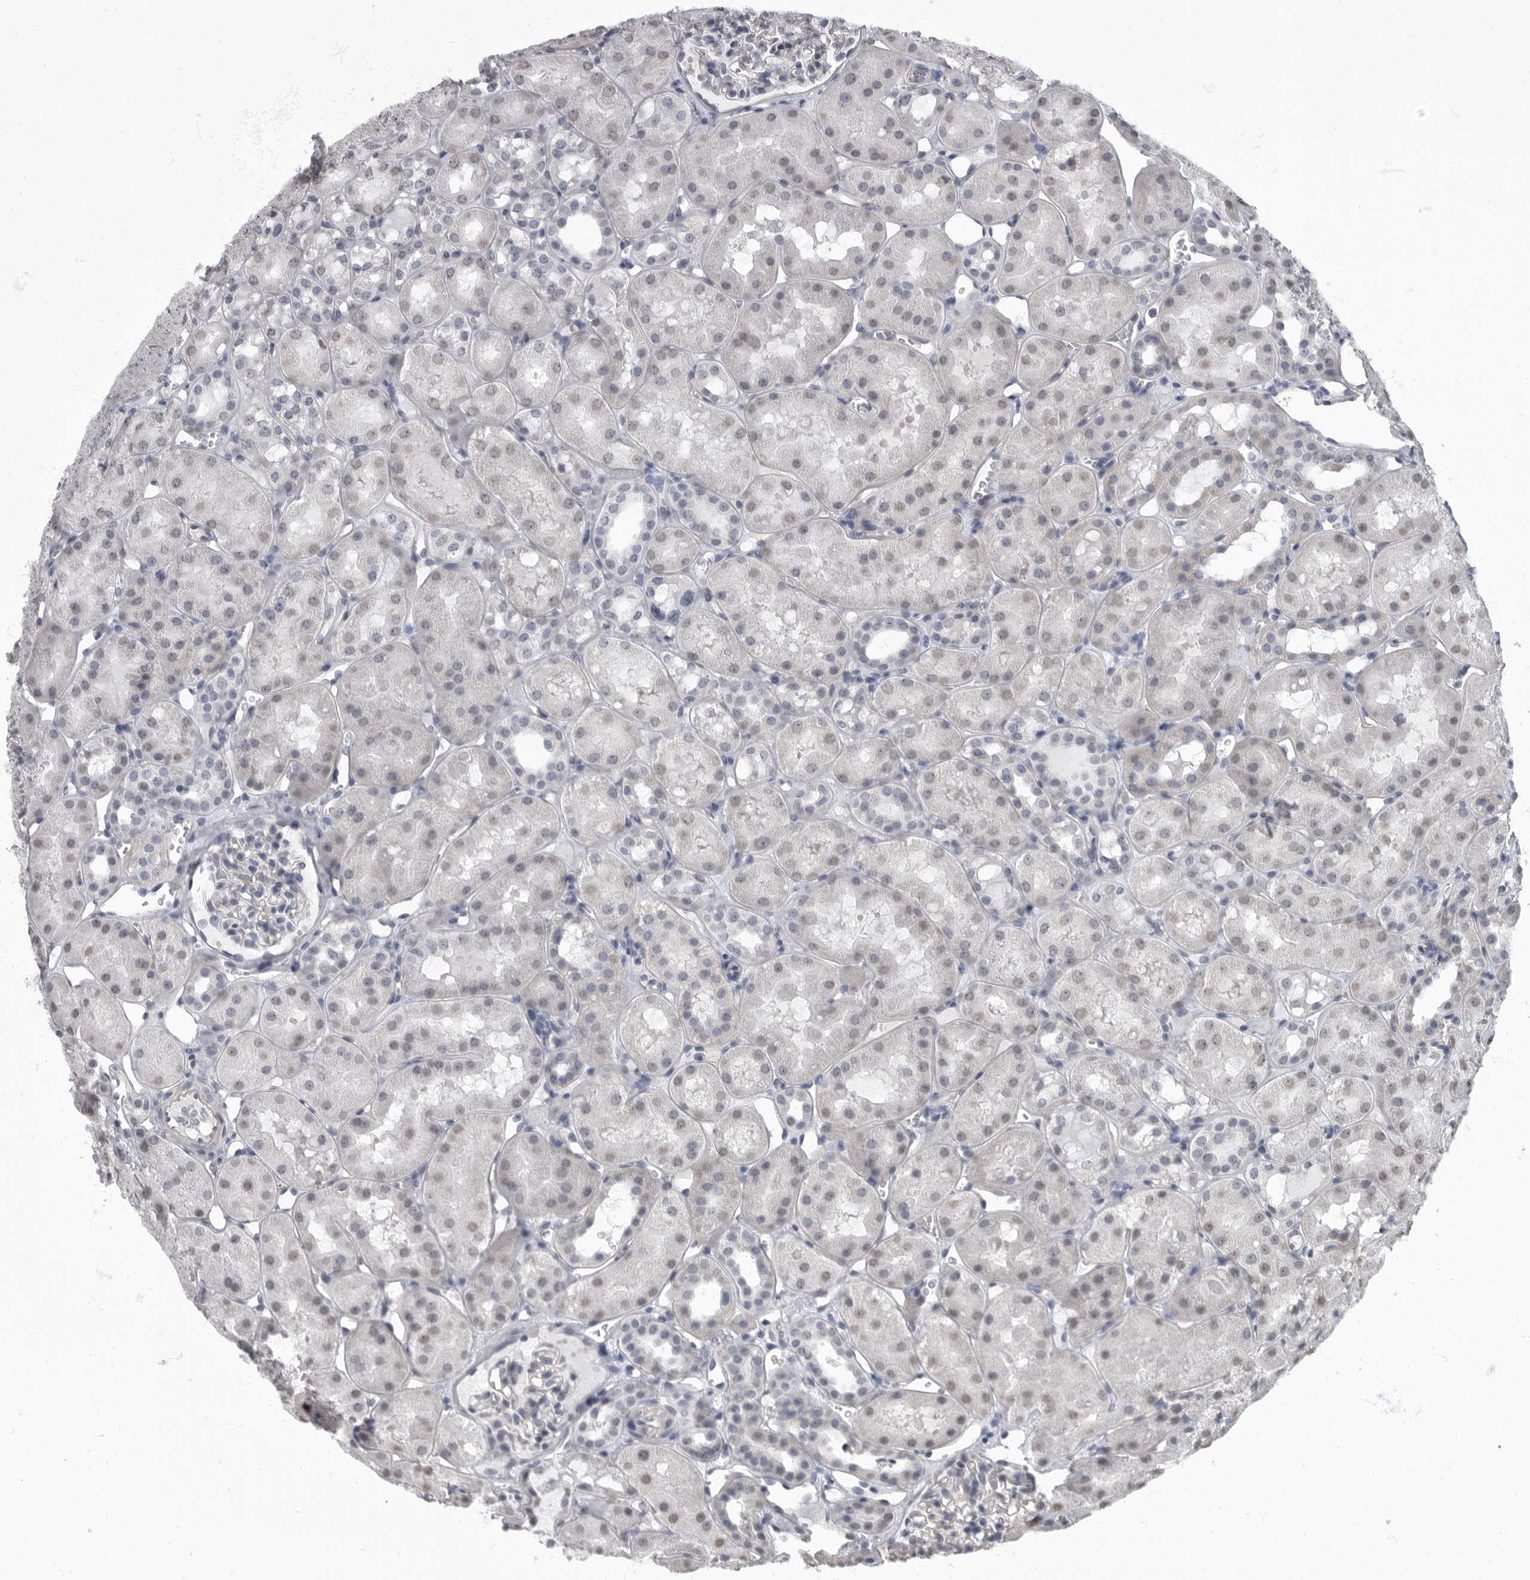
{"staining": {"intensity": "negative", "quantity": "none", "location": "none"}, "tissue": "kidney", "cell_type": "Cells in glomeruli", "image_type": "normal", "snomed": [{"axis": "morphology", "description": "Normal tissue, NOS"}, {"axis": "topography", "description": "Kidney"}], "caption": "Immunohistochemistry of unremarkable kidney displays no staining in cells in glomeruli.", "gene": "ARHGEF10", "patient": {"sex": "male", "age": 16}}